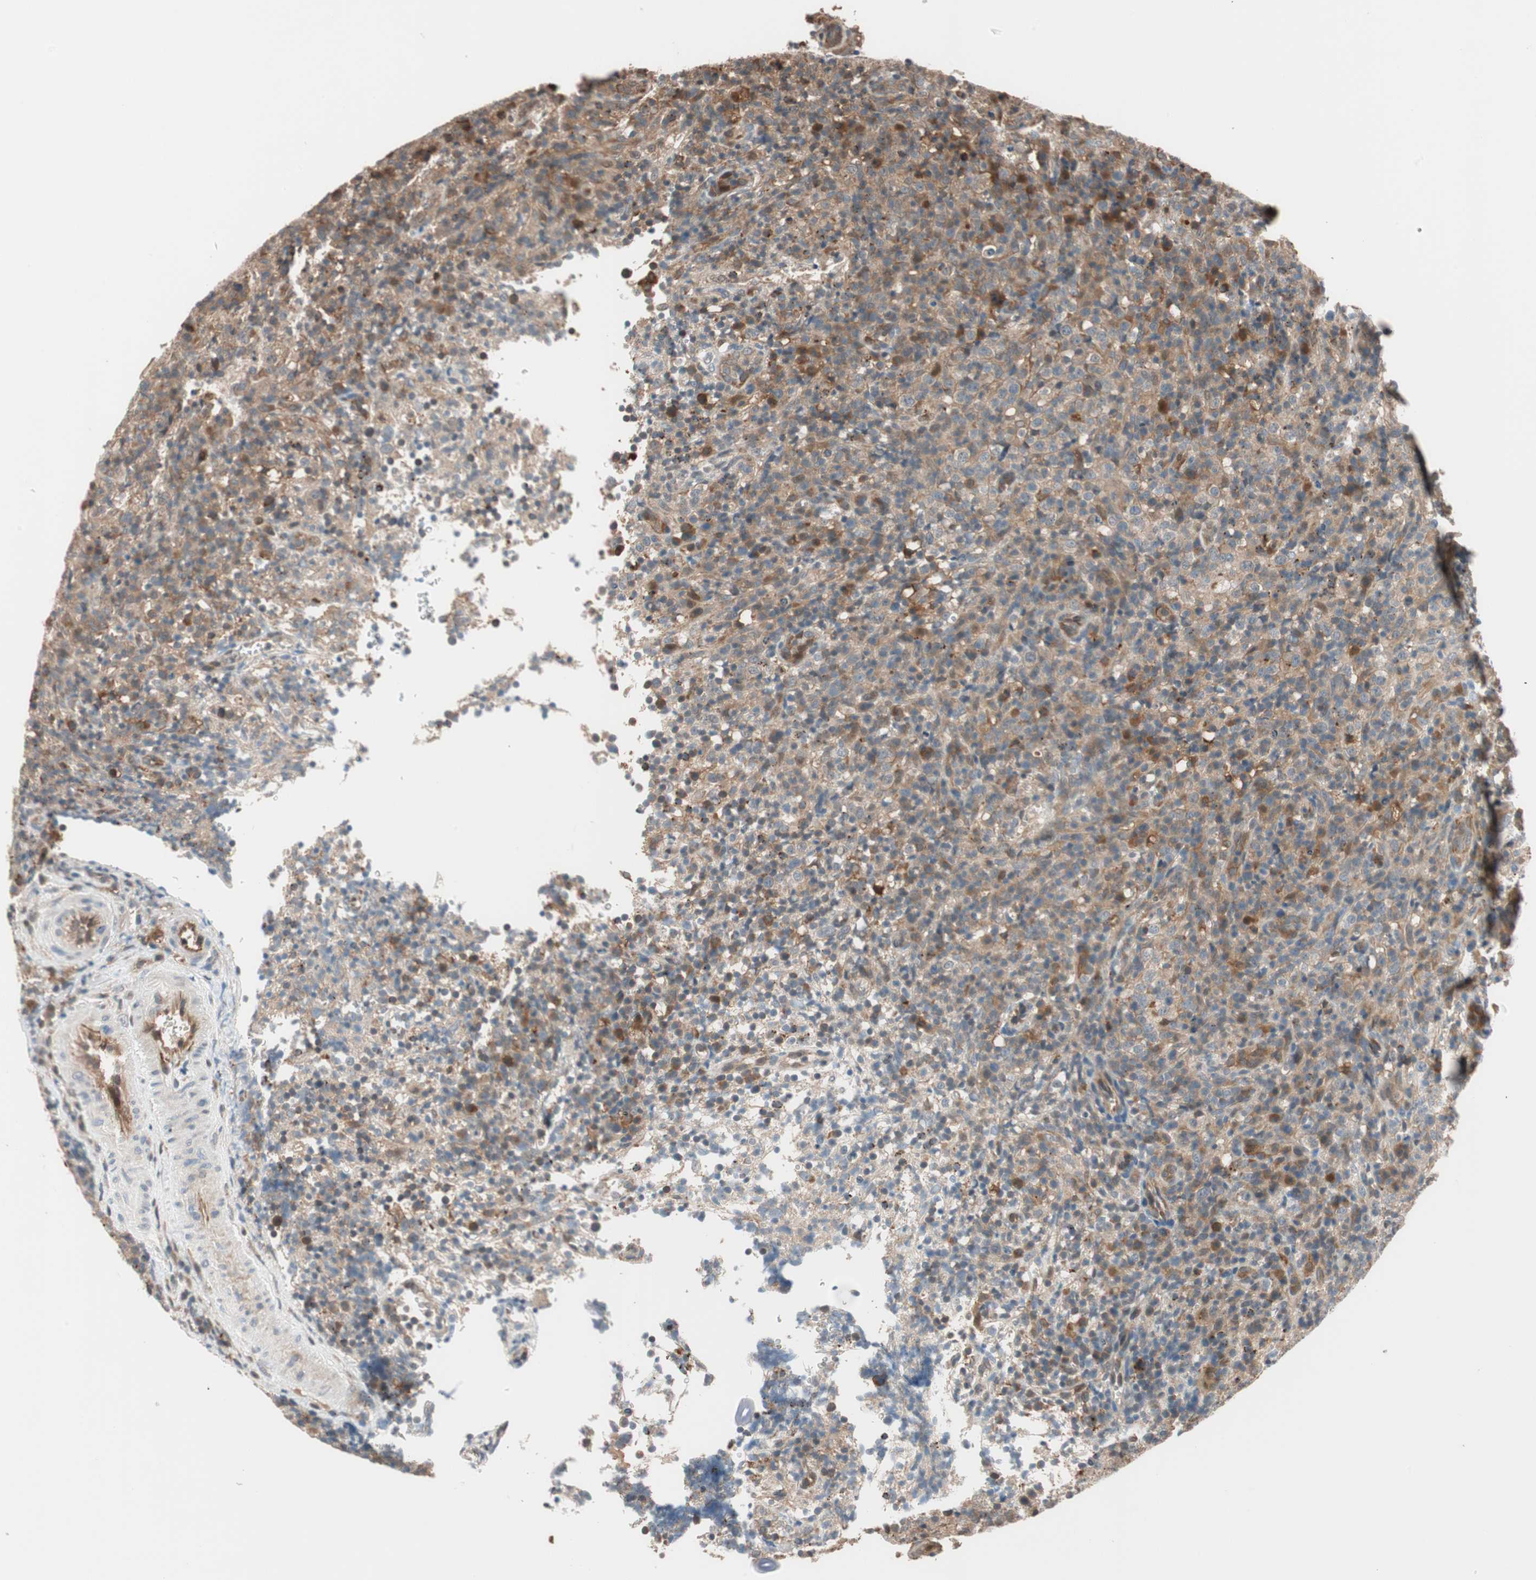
{"staining": {"intensity": "moderate", "quantity": "25%-75%", "location": "cytoplasmic/membranous"}, "tissue": "lymphoma", "cell_type": "Tumor cells", "image_type": "cancer", "snomed": [{"axis": "morphology", "description": "Malignant lymphoma, non-Hodgkin's type, High grade"}, {"axis": "topography", "description": "Lymph node"}], "caption": "High-grade malignant lymphoma, non-Hodgkin's type stained for a protein demonstrates moderate cytoplasmic/membranous positivity in tumor cells.", "gene": "PIK3R3", "patient": {"sex": "female", "age": 76}}